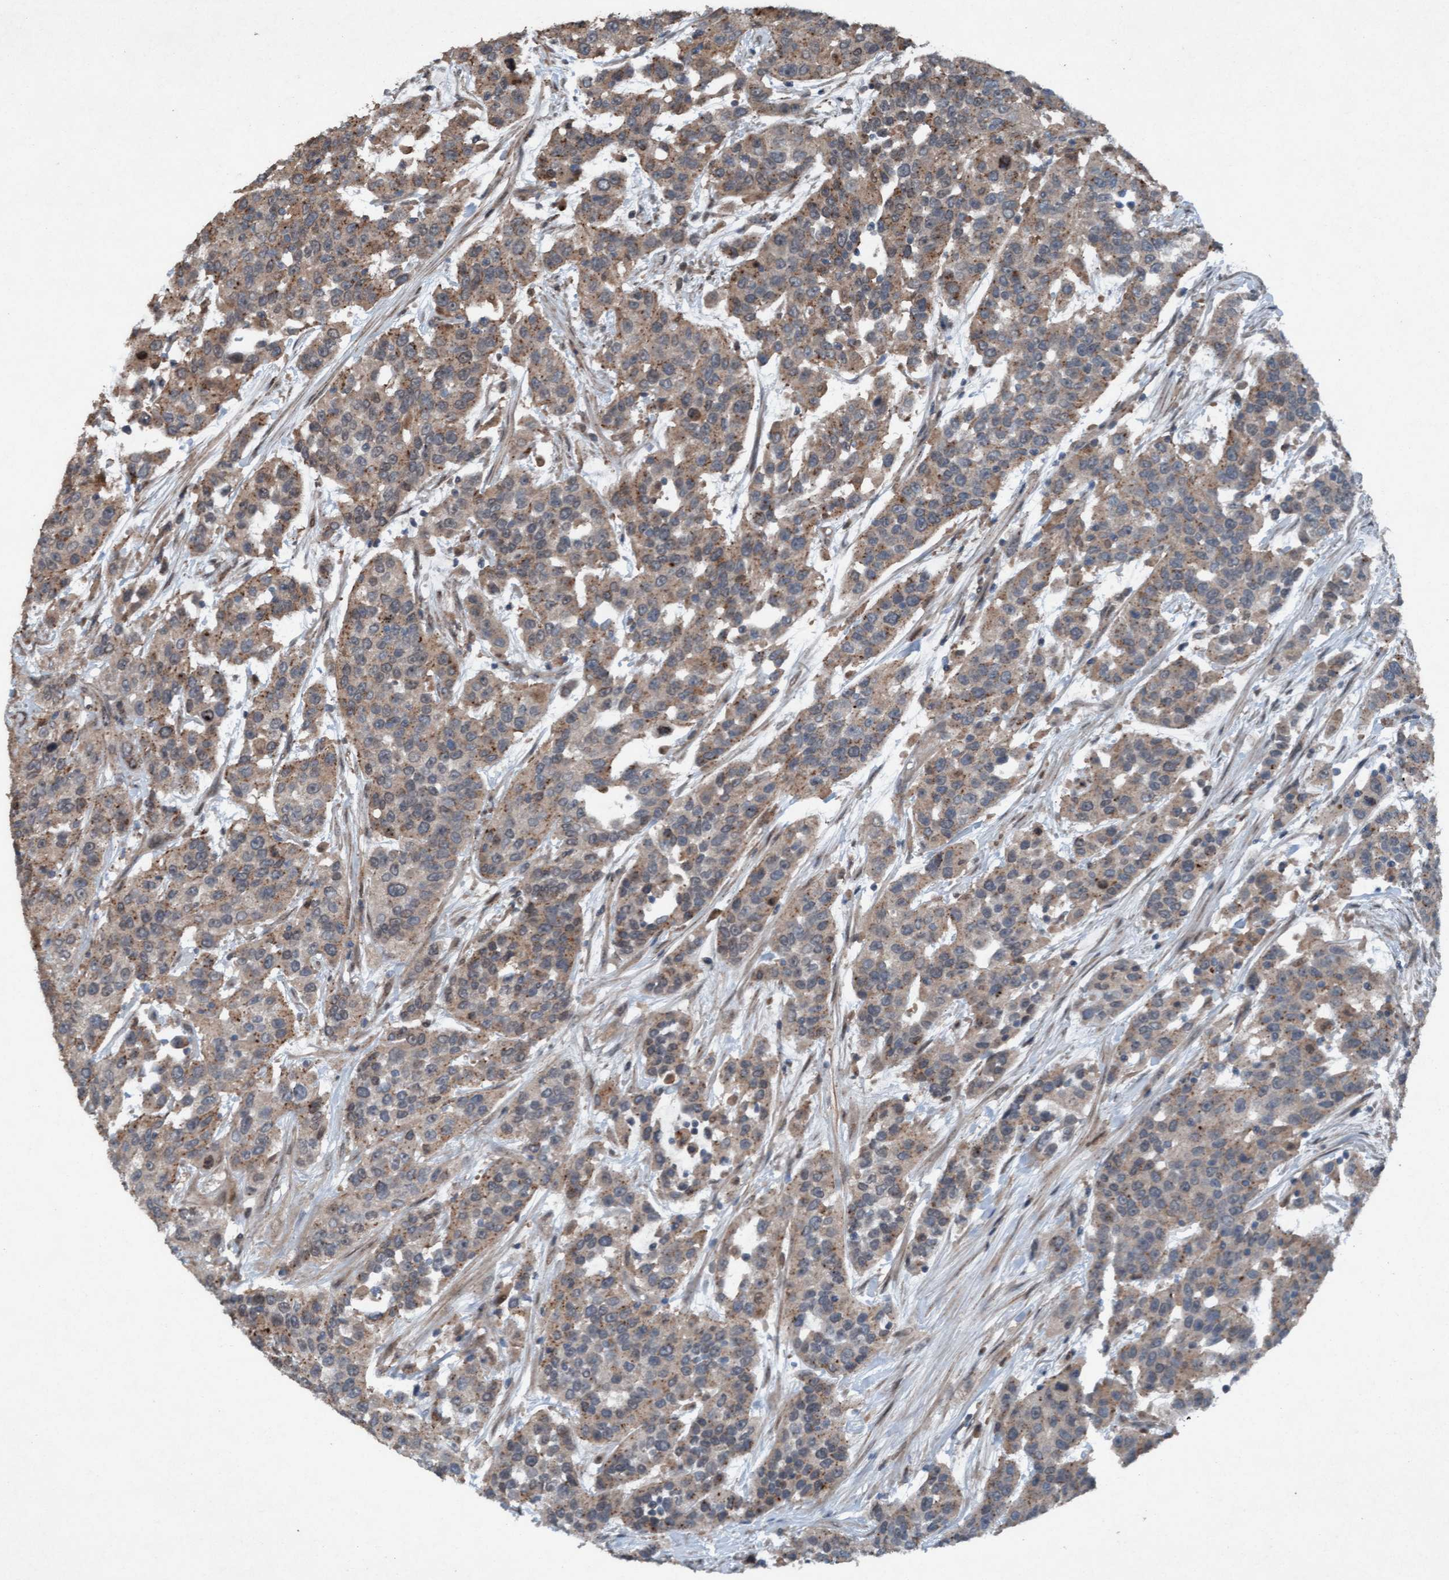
{"staining": {"intensity": "moderate", "quantity": ">75%", "location": "cytoplasmic/membranous"}, "tissue": "urothelial cancer", "cell_type": "Tumor cells", "image_type": "cancer", "snomed": [{"axis": "morphology", "description": "Urothelial carcinoma, High grade"}, {"axis": "topography", "description": "Urinary bladder"}], "caption": "IHC (DAB) staining of human urothelial carcinoma (high-grade) demonstrates moderate cytoplasmic/membranous protein staining in about >75% of tumor cells. (brown staining indicates protein expression, while blue staining denotes nuclei).", "gene": "PLXNB2", "patient": {"sex": "female", "age": 80}}